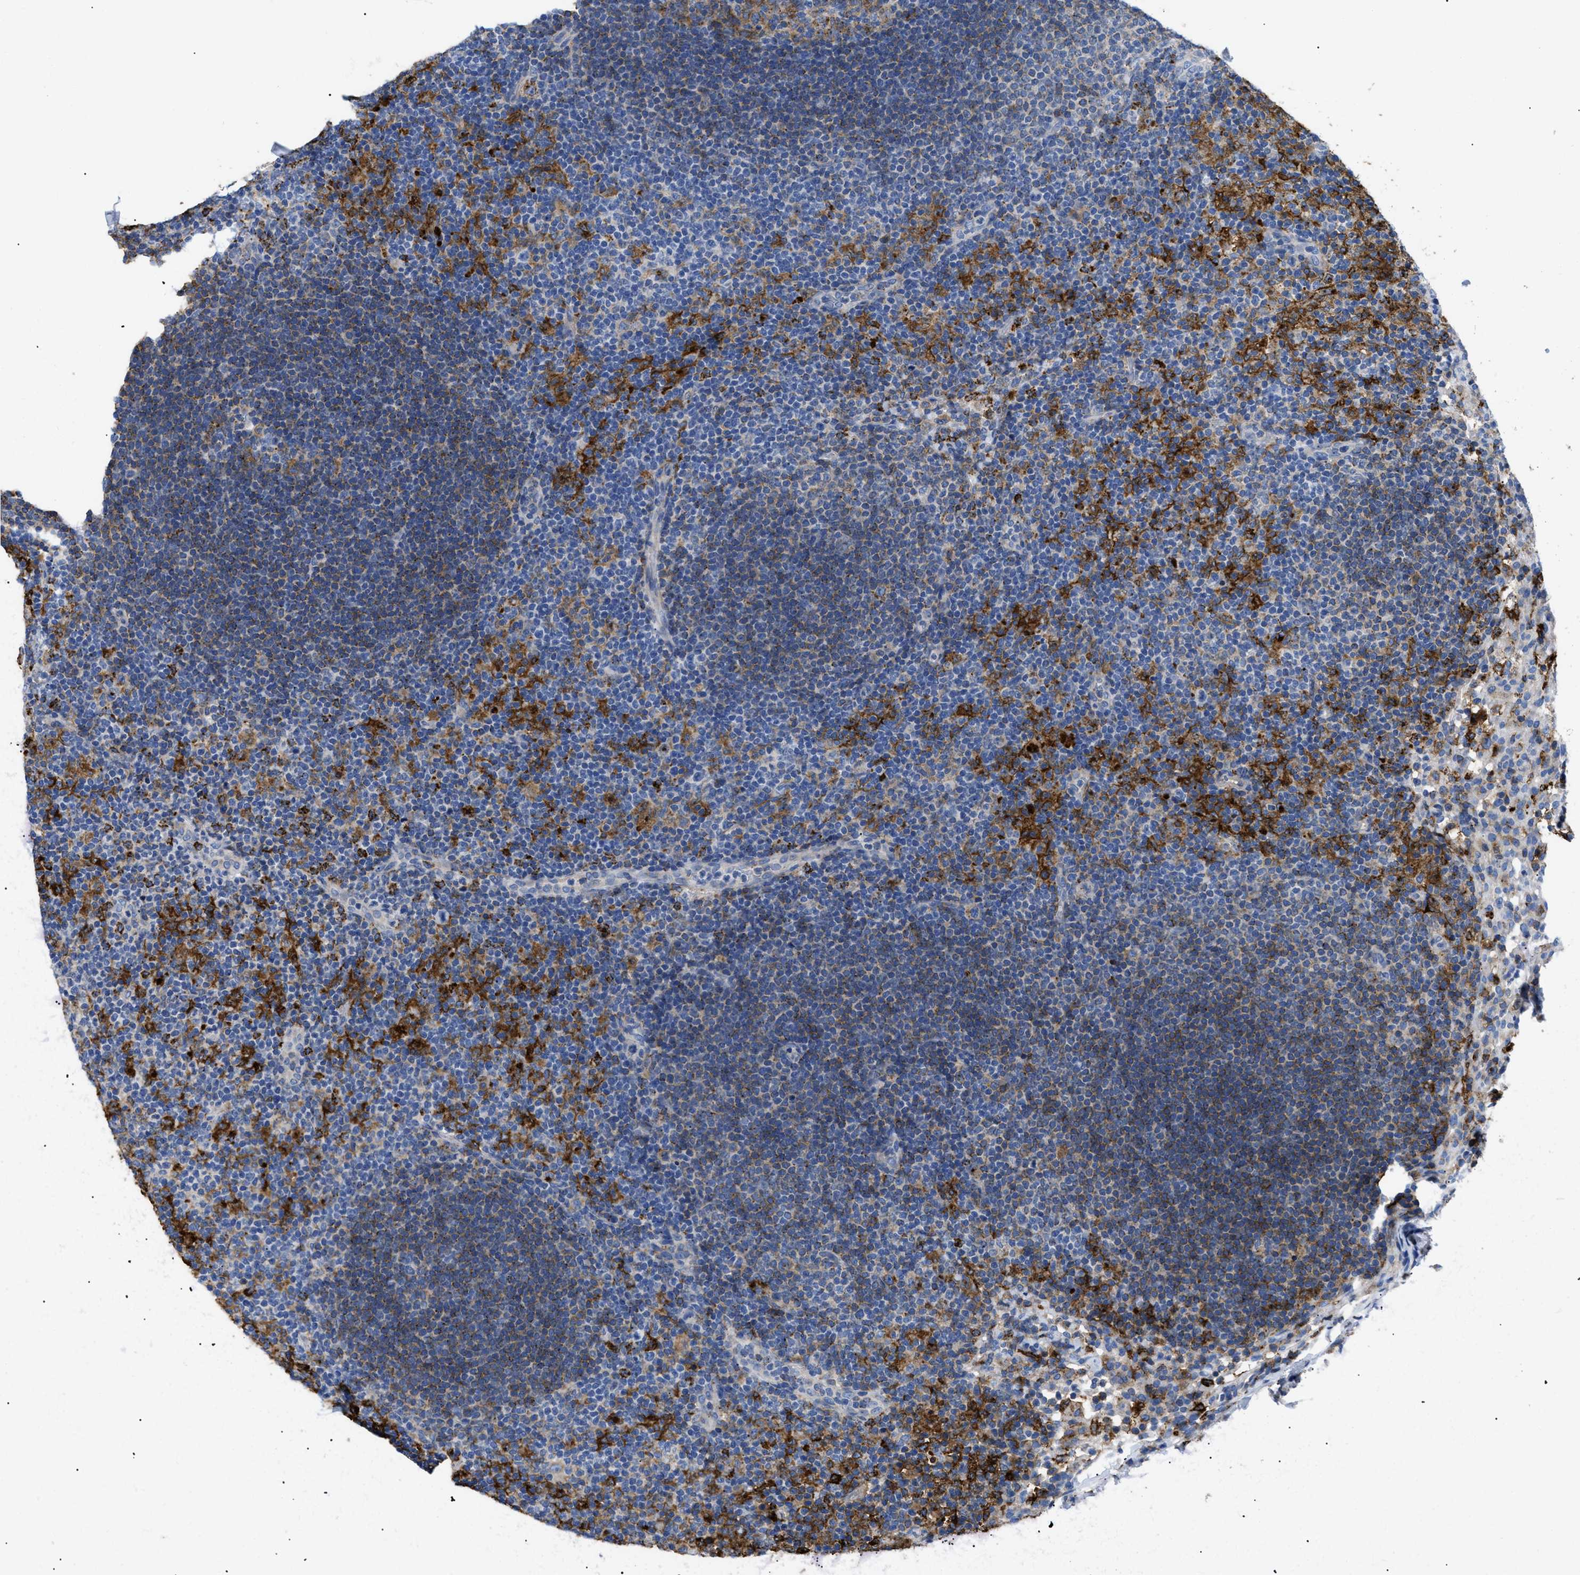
{"staining": {"intensity": "moderate", "quantity": "<25%", "location": "cytoplasmic/membranous"}, "tissue": "lymph node", "cell_type": "Germinal center cells", "image_type": "normal", "snomed": [{"axis": "morphology", "description": "Normal tissue, NOS"}, {"axis": "morphology", "description": "Carcinoid, malignant, NOS"}, {"axis": "topography", "description": "Lymph node"}], "caption": "Immunohistochemistry (IHC) photomicrograph of unremarkable human lymph node stained for a protein (brown), which demonstrates low levels of moderate cytoplasmic/membranous staining in approximately <25% of germinal center cells.", "gene": "HLA", "patient": {"sex": "male", "age": 47}}